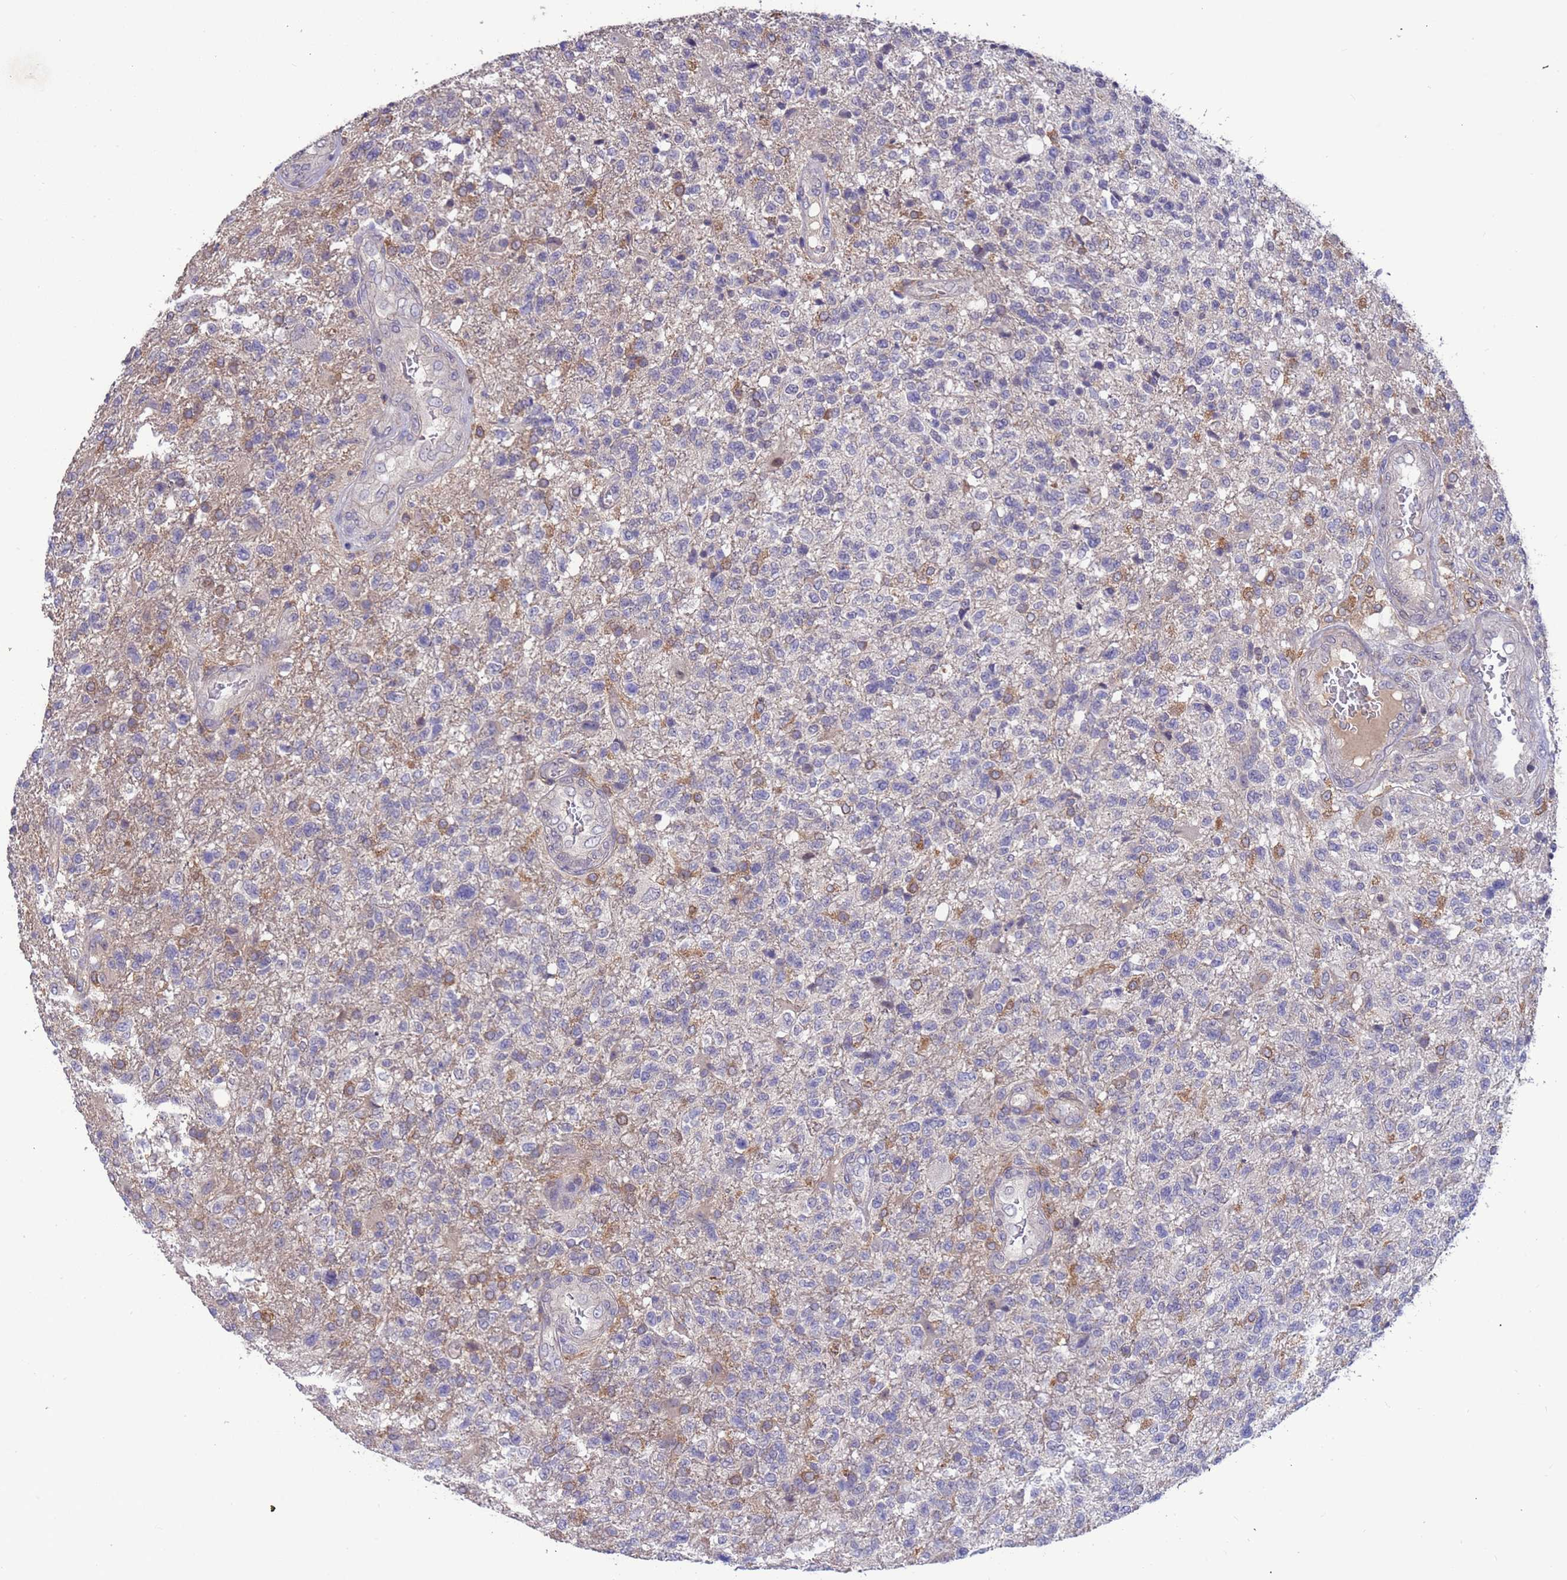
{"staining": {"intensity": "weak", "quantity": "<25%", "location": "cytoplasmic/membranous"}, "tissue": "glioma", "cell_type": "Tumor cells", "image_type": "cancer", "snomed": [{"axis": "morphology", "description": "Glioma, malignant, High grade"}, {"axis": "topography", "description": "Brain"}], "caption": "This histopathology image is of glioma stained with immunohistochemistry to label a protein in brown with the nuclei are counter-stained blue. There is no positivity in tumor cells.", "gene": "AMPD3", "patient": {"sex": "male", "age": 56}}